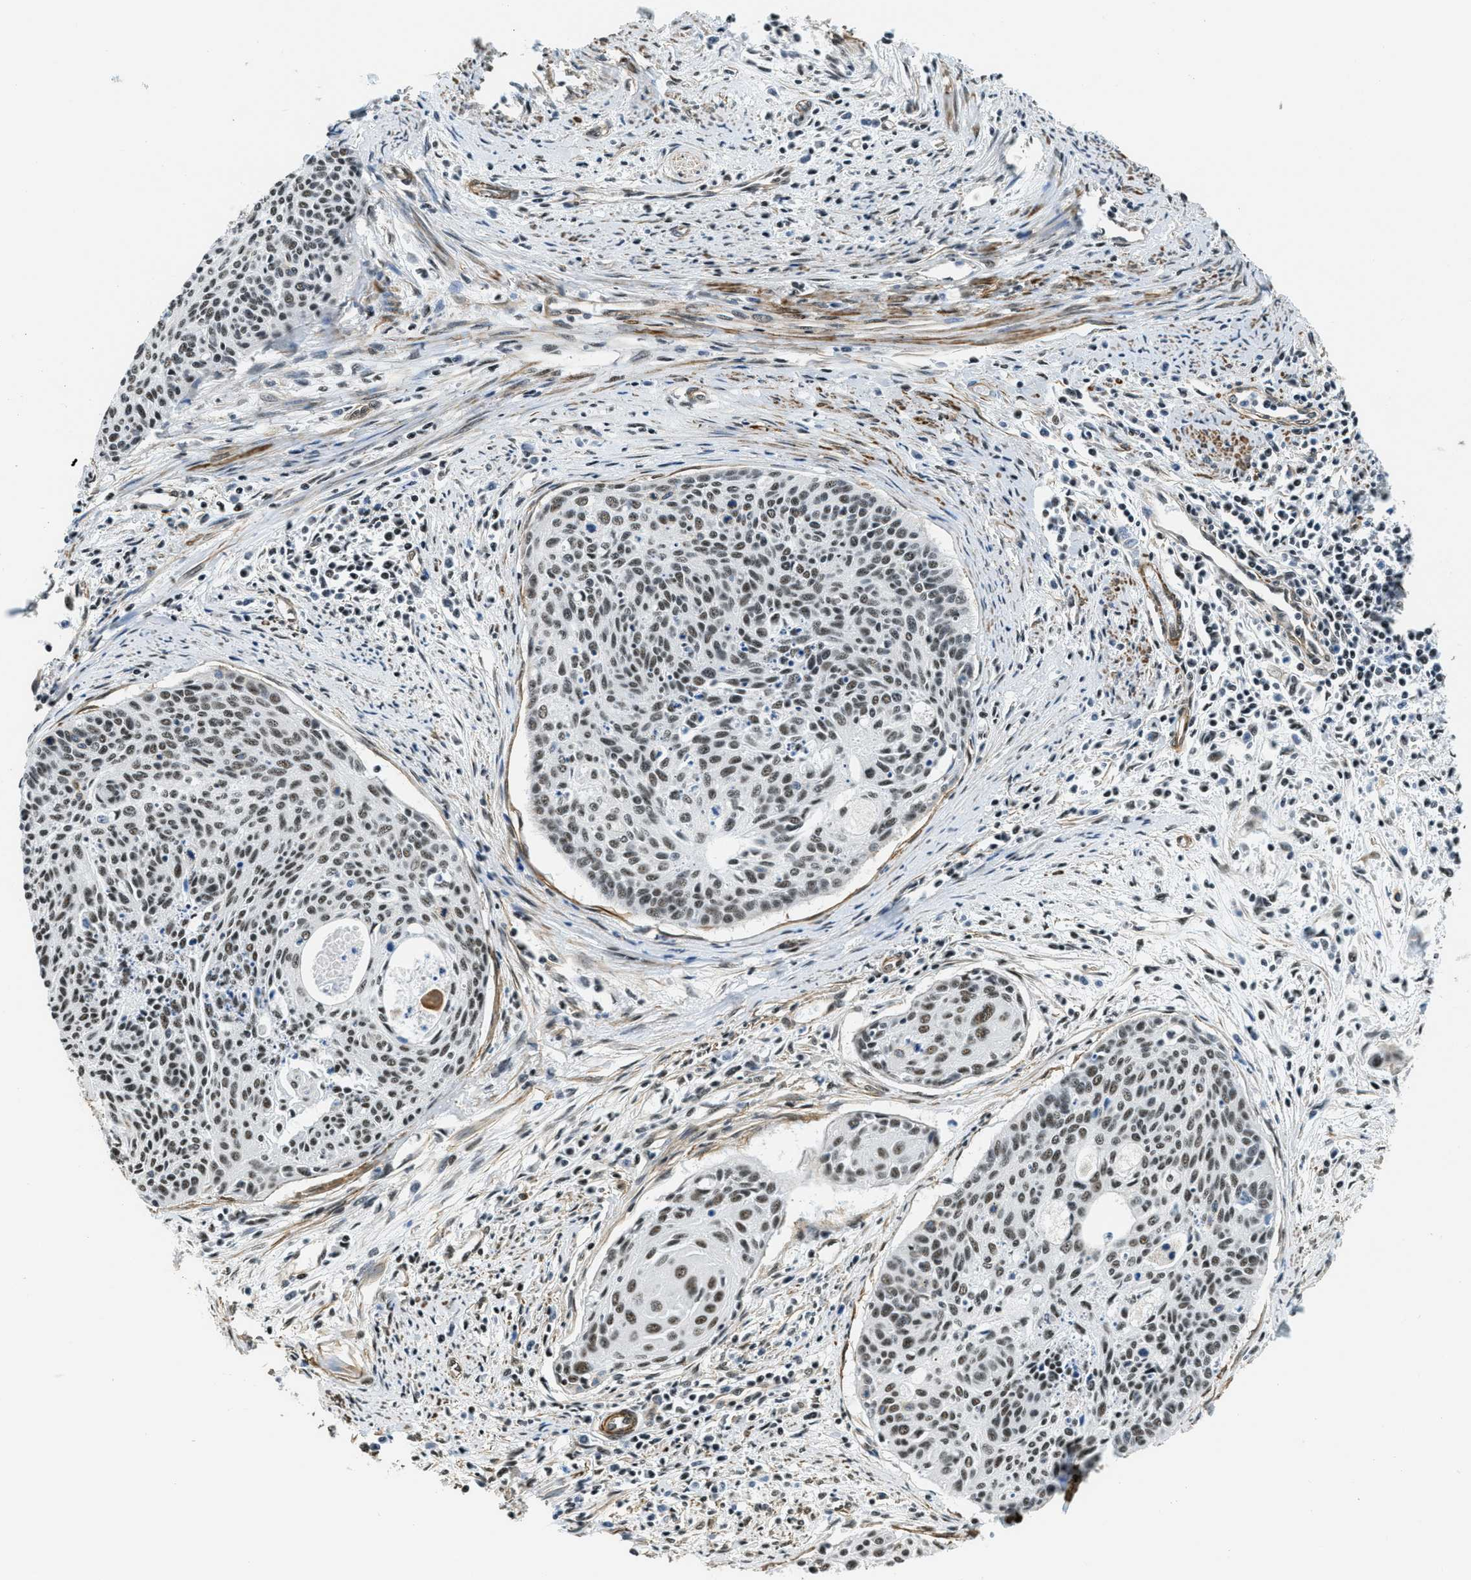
{"staining": {"intensity": "moderate", "quantity": ">75%", "location": "nuclear"}, "tissue": "cervical cancer", "cell_type": "Tumor cells", "image_type": "cancer", "snomed": [{"axis": "morphology", "description": "Squamous cell carcinoma, NOS"}, {"axis": "topography", "description": "Cervix"}], "caption": "An image showing moderate nuclear staining in about >75% of tumor cells in cervical cancer, as visualized by brown immunohistochemical staining.", "gene": "CFAP36", "patient": {"sex": "female", "age": 55}}